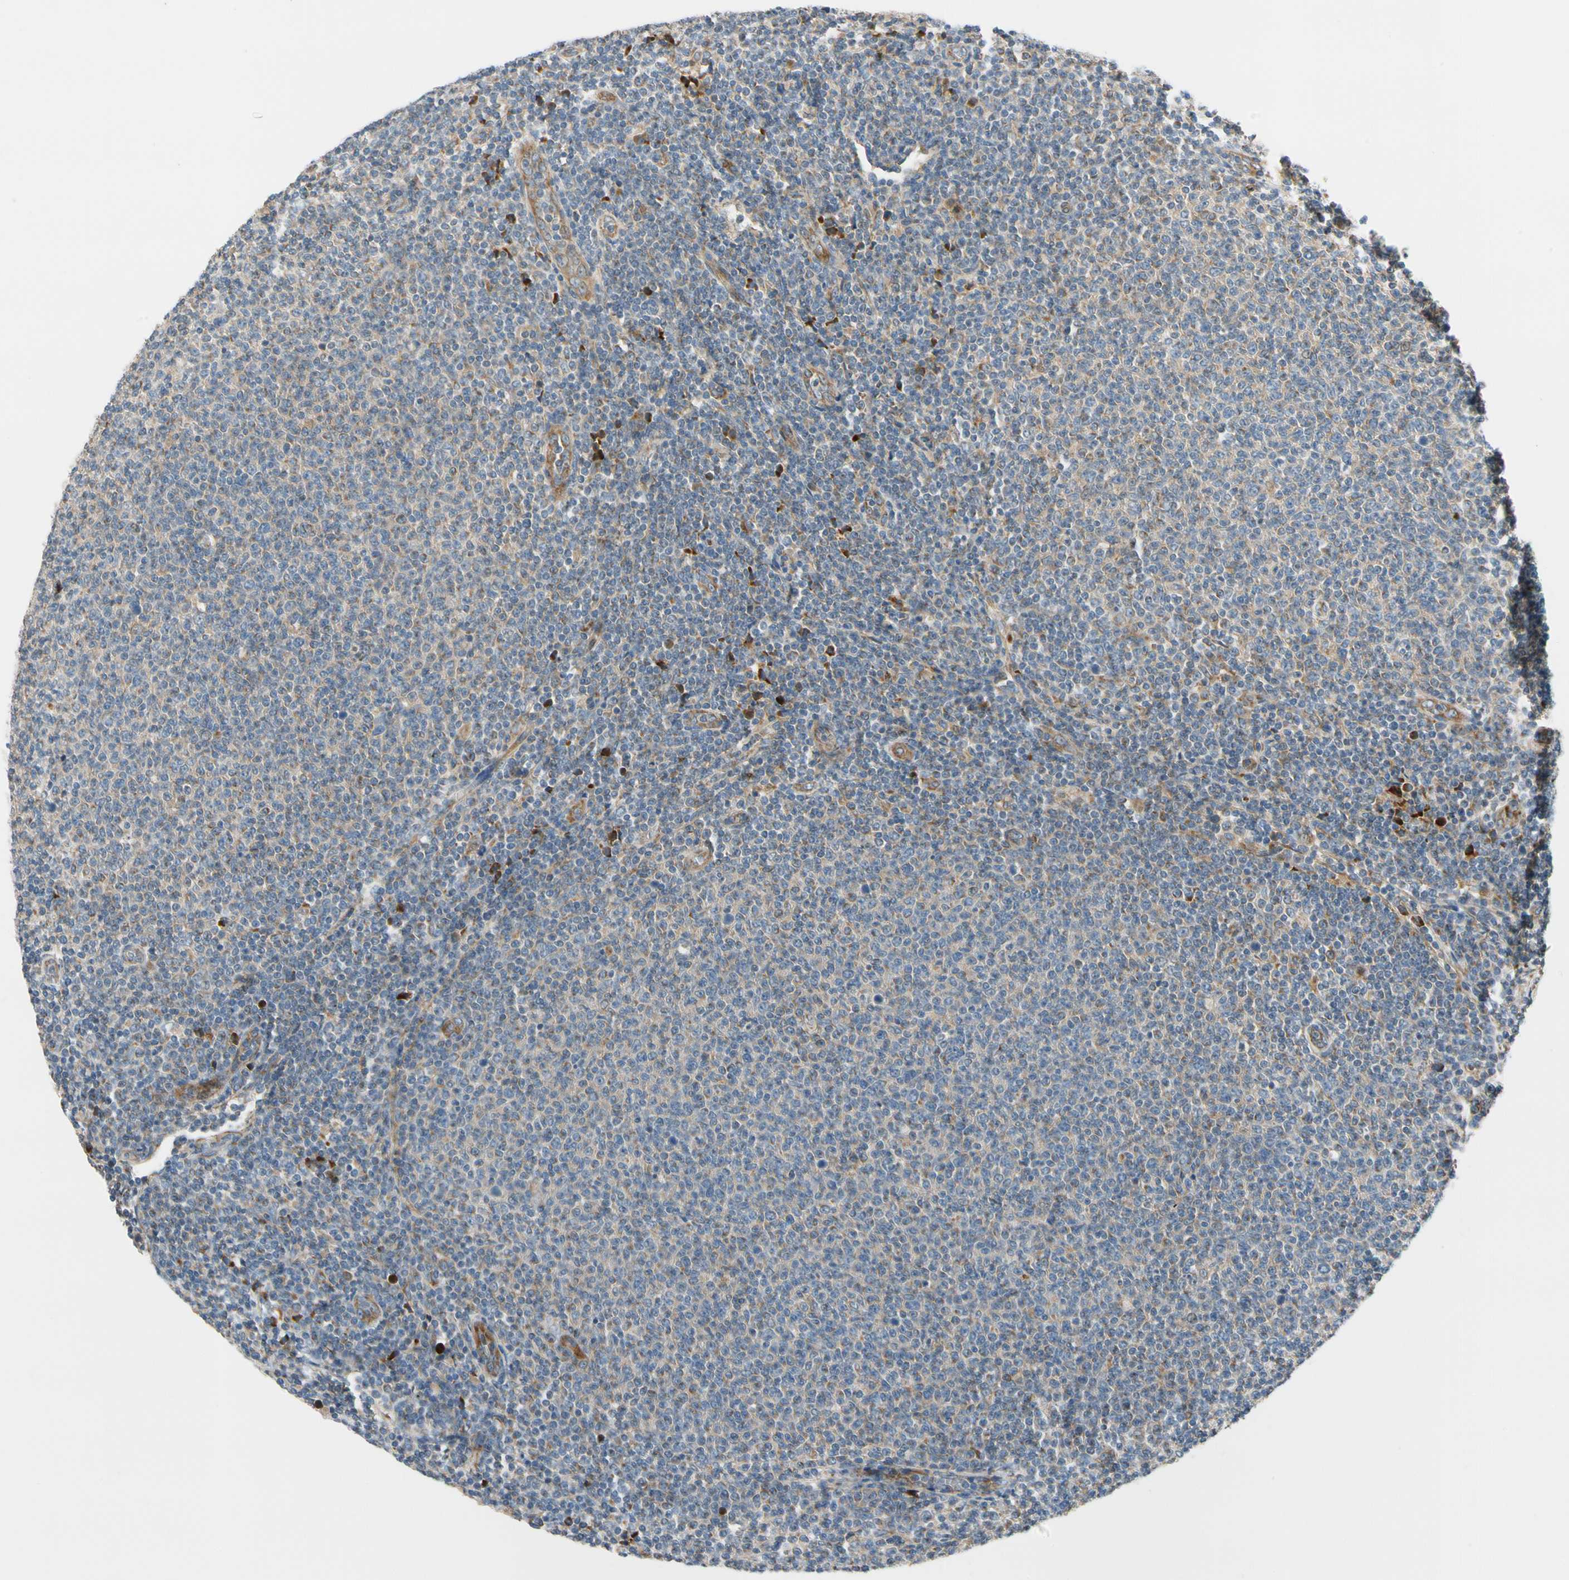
{"staining": {"intensity": "weak", "quantity": "25%-75%", "location": "cytoplasmic/membranous"}, "tissue": "lymphoma", "cell_type": "Tumor cells", "image_type": "cancer", "snomed": [{"axis": "morphology", "description": "Malignant lymphoma, non-Hodgkin's type, Low grade"}, {"axis": "topography", "description": "Lymph node"}], "caption": "This is an image of immunohistochemistry (IHC) staining of lymphoma, which shows weak staining in the cytoplasmic/membranous of tumor cells.", "gene": "MST1R", "patient": {"sex": "male", "age": 66}}